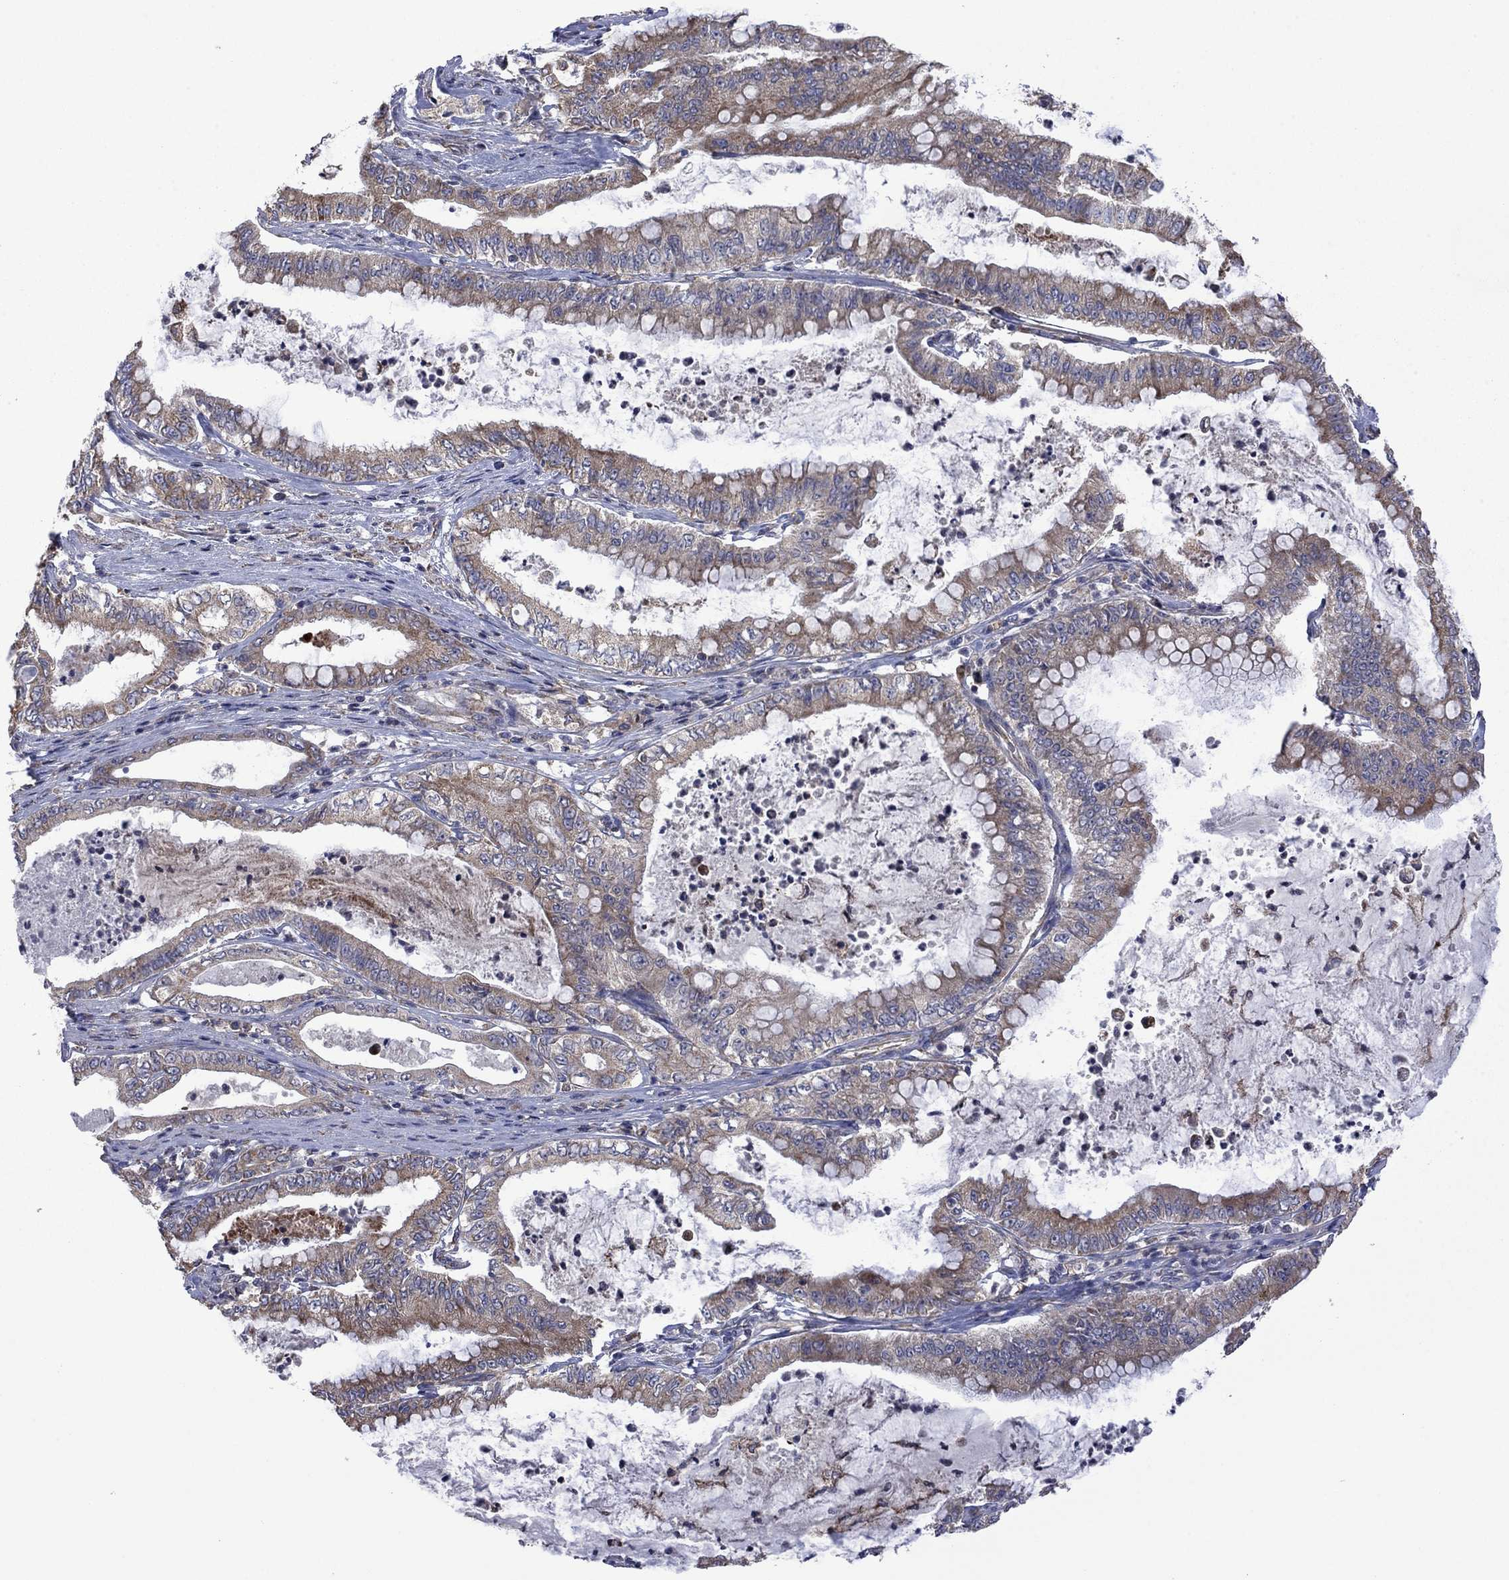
{"staining": {"intensity": "moderate", "quantity": ">75%", "location": "cytoplasmic/membranous"}, "tissue": "pancreatic cancer", "cell_type": "Tumor cells", "image_type": "cancer", "snomed": [{"axis": "morphology", "description": "Adenocarcinoma, NOS"}, {"axis": "topography", "description": "Pancreas"}], "caption": "An image of human pancreatic cancer stained for a protein demonstrates moderate cytoplasmic/membranous brown staining in tumor cells.", "gene": "FURIN", "patient": {"sex": "male", "age": 71}}